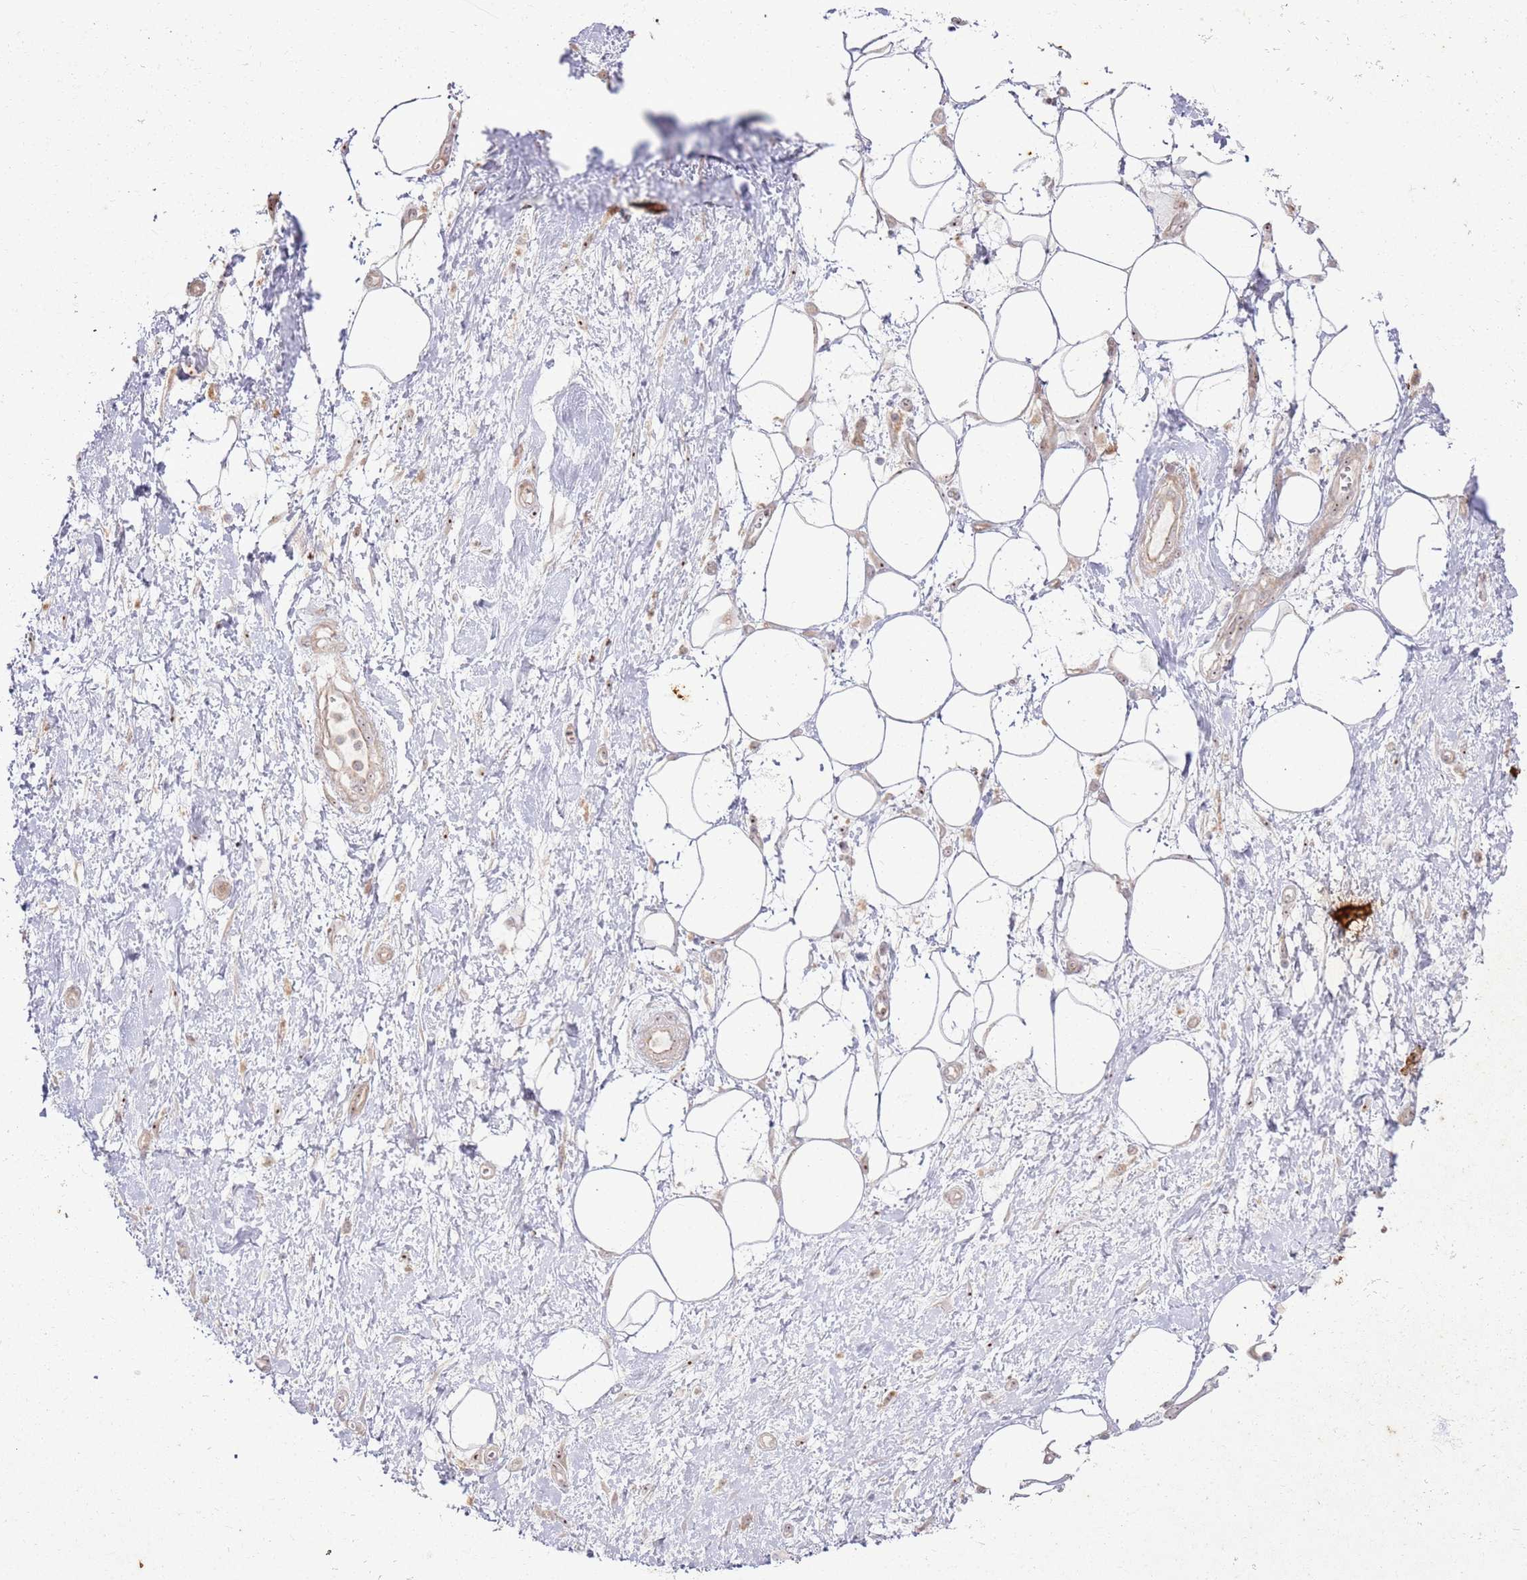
{"staining": {"intensity": "negative", "quantity": "none", "location": "none"}, "tissue": "adipose tissue", "cell_type": "Adipocytes", "image_type": "normal", "snomed": [{"axis": "morphology", "description": "Normal tissue, NOS"}, {"axis": "morphology", "description": "Adenocarcinoma, NOS"}, {"axis": "topography", "description": "Pancreas"}, {"axis": "topography", "description": "Peripheral nerve tissue"}], "caption": "Adipose tissue was stained to show a protein in brown. There is no significant positivity in adipocytes. (DAB immunohistochemistry, high magnification).", "gene": "CNPY1", "patient": {"sex": "male", "age": 59}}